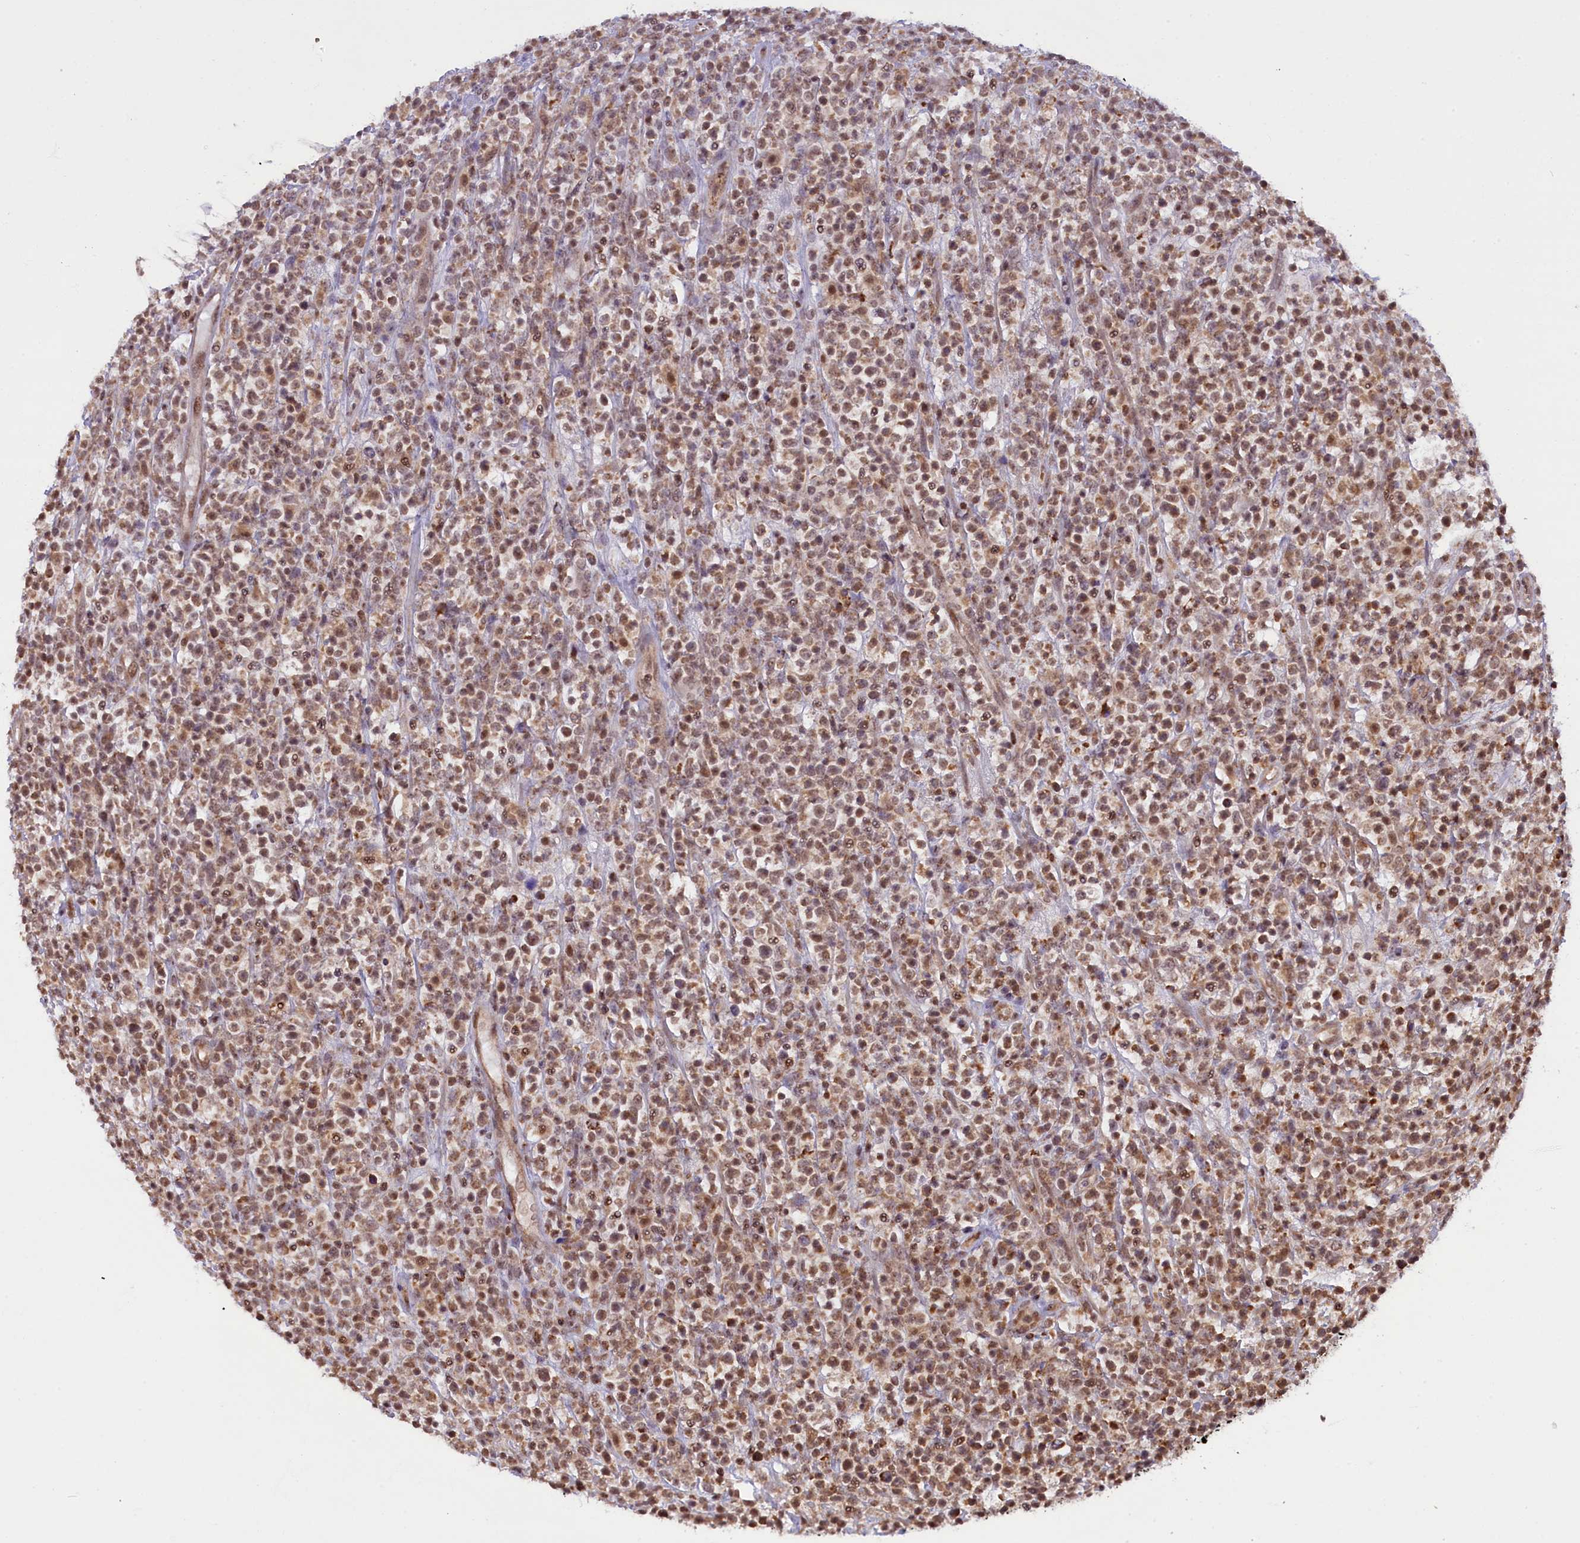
{"staining": {"intensity": "moderate", "quantity": ">75%", "location": "cytoplasmic/membranous,nuclear"}, "tissue": "lymphoma", "cell_type": "Tumor cells", "image_type": "cancer", "snomed": [{"axis": "morphology", "description": "Malignant lymphoma, non-Hodgkin's type, High grade"}, {"axis": "topography", "description": "Colon"}], "caption": "DAB (3,3'-diaminobenzidine) immunohistochemical staining of human lymphoma shows moderate cytoplasmic/membranous and nuclear protein expression in approximately >75% of tumor cells.", "gene": "CARD8", "patient": {"sex": "female", "age": 53}}